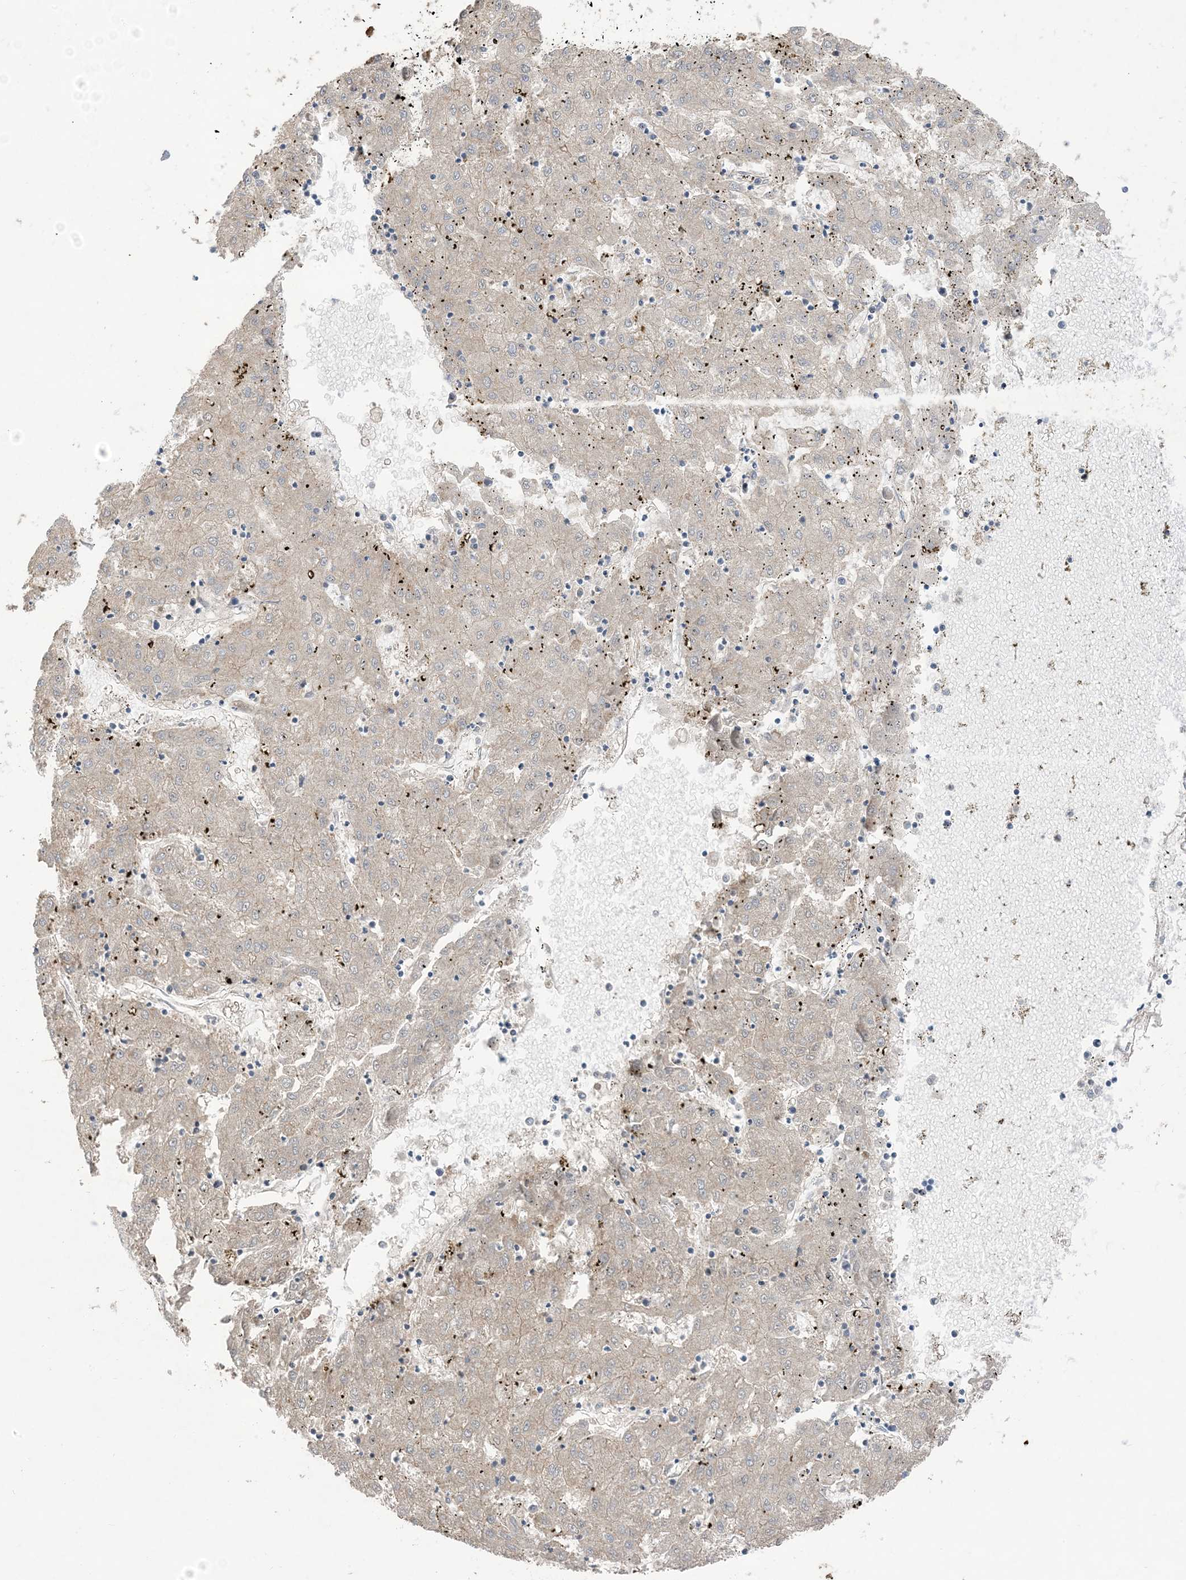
{"staining": {"intensity": "weak", "quantity": "<25%", "location": "cytoplasmic/membranous"}, "tissue": "liver cancer", "cell_type": "Tumor cells", "image_type": "cancer", "snomed": [{"axis": "morphology", "description": "Carcinoma, Hepatocellular, NOS"}, {"axis": "topography", "description": "Liver"}], "caption": "Human liver cancer stained for a protein using immunohistochemistry (IHC) demonstrates no expression in tumor cells.", "gene": "CCNY", "patient": {"sex": "male", "age": 72}}